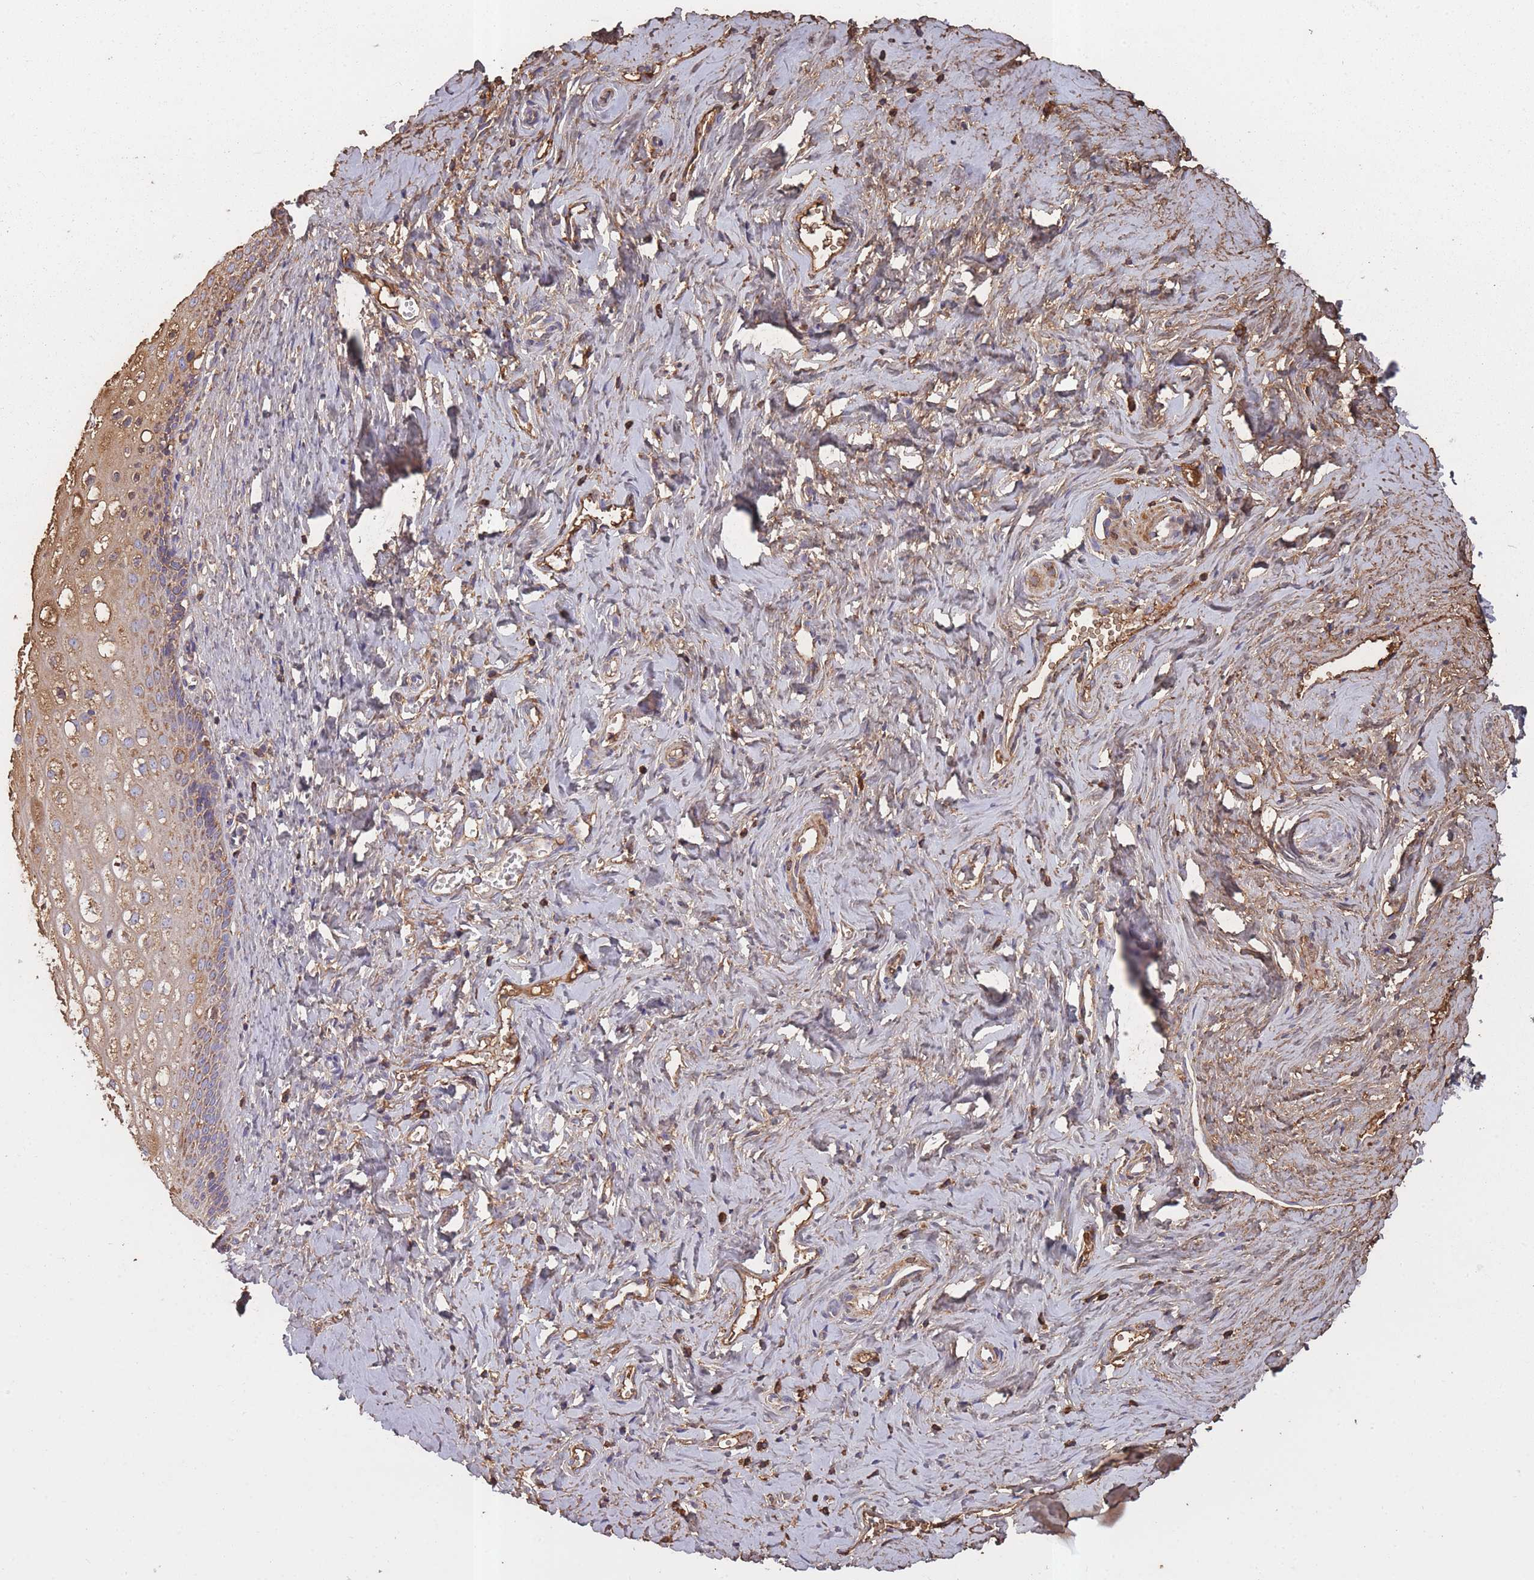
{"staining": {"intensity": "moderate", "quantity": "25%-75%", "location": "cytoplasmic/membranous"}, "tissue": "vagina", "cell_type": "Squamous epithelial cells", "image_type": "normal", "snomed": [{"axis": "morphology", "description": "Normal tissue, NOS"}, {"axis": "topography", "description": "Vagina"}], "caption": "A high-resolution photomicrograph shows IHC staining of benign vagina, which exhibits moderate cytoplasmic/membranous expression in about 25%-75% of squamous epithelial cells. The staining is performed using DAB brown chromogen to label protein expression. The nuclei are counter-stained blue using hematoxylin.", "gene": "KAT2A", "patient": {"sex": "female", "age": 59}}